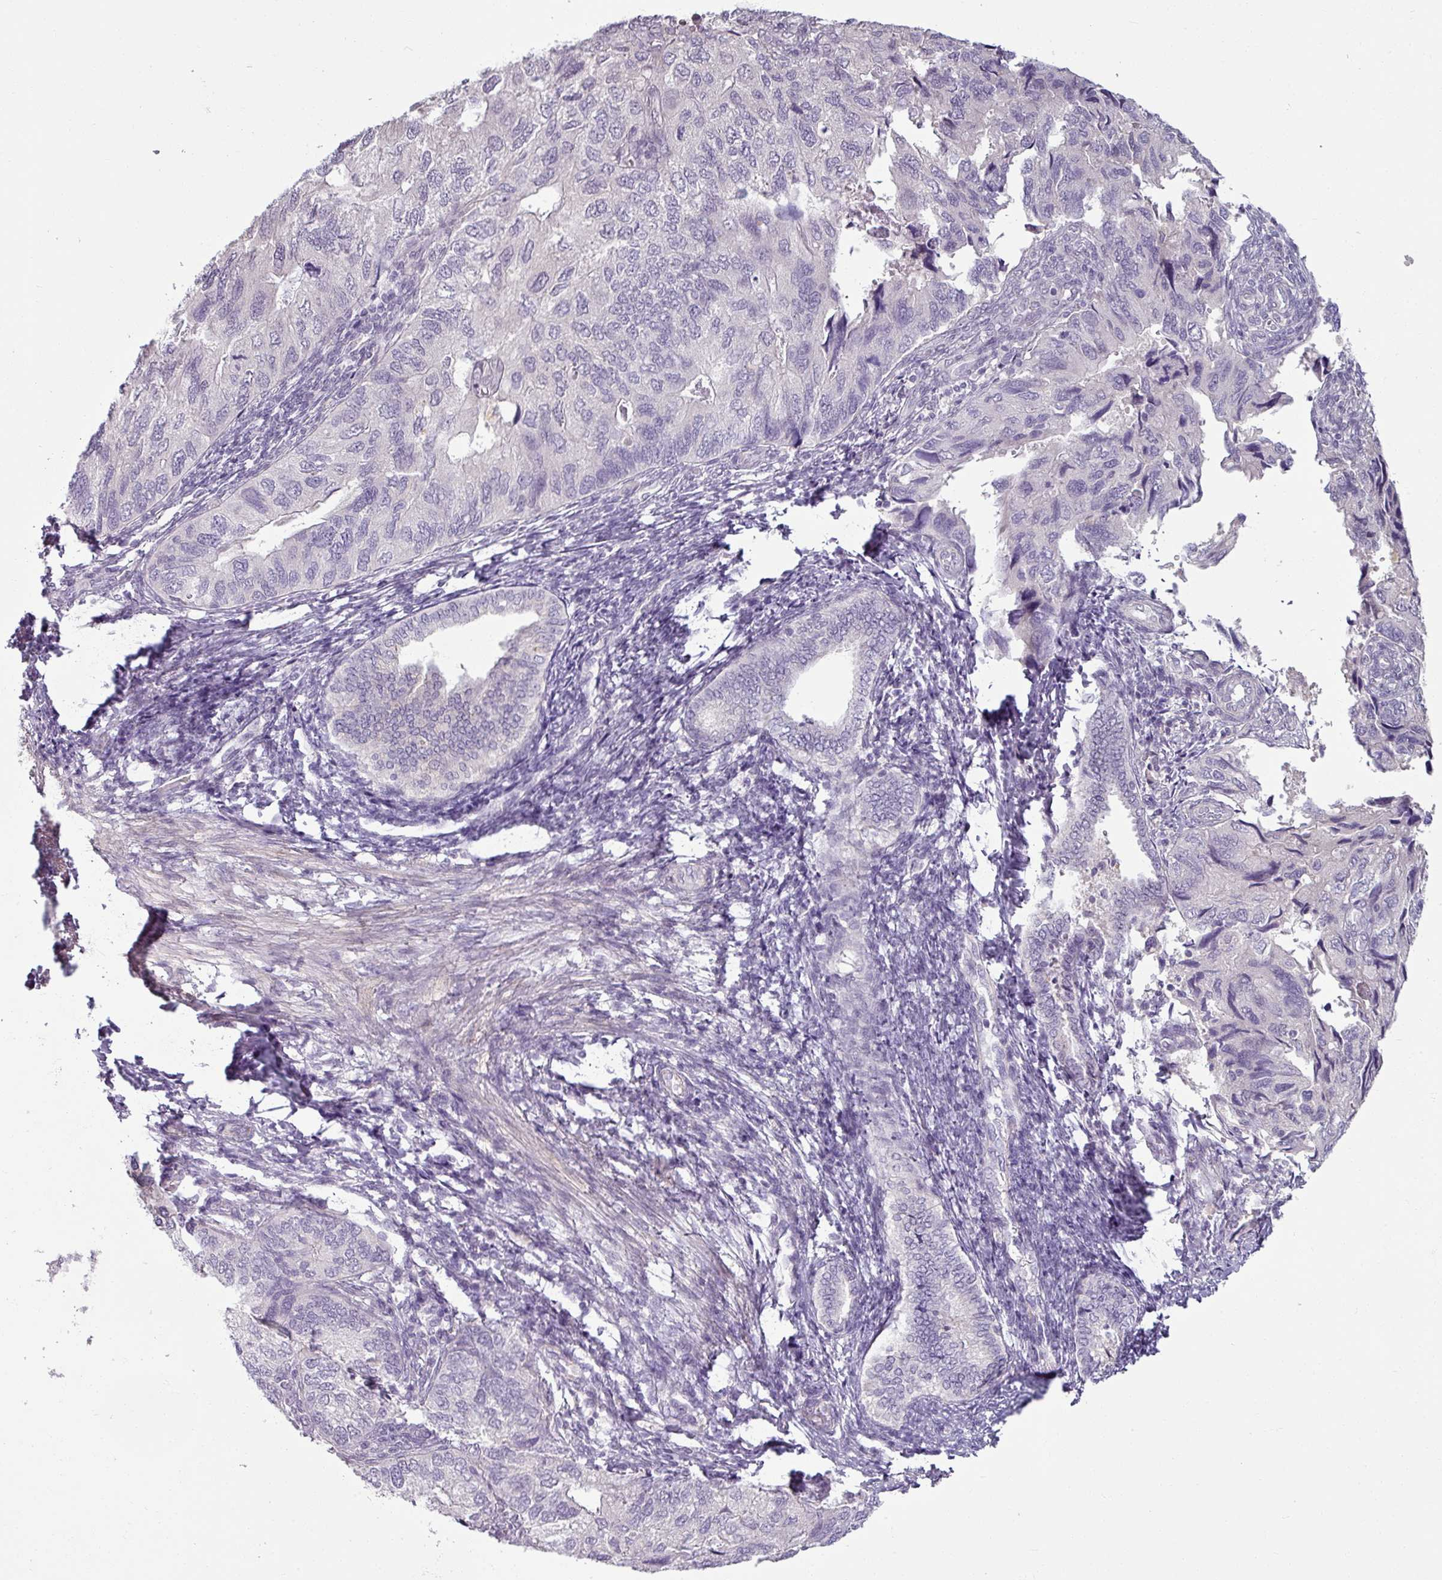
{"staining": {"intensity": "negative", "quantity": "none", "location": "none"}, "tissue": "endometrial cancer", "cell_type": "Tumor cells", "image_type": "cancer", "snomed": [{"axis": "morphology", "description": "Carcinoma, NOS"}, {"axis": "topography", "description": "Uterus"}], "caption": "A histopathology image of endometrial cancer stained for a protein displays no brown staining in tumor cells. The staining was performed using DAB (3,3'-diaminobenzidine) to visualize the protein expression in brown, while the nuclei were stained in blue with hematoxylin (Magnification: 20x).", "gene": "UVSSA", "patient": {"sex": "female", "age": 76}}